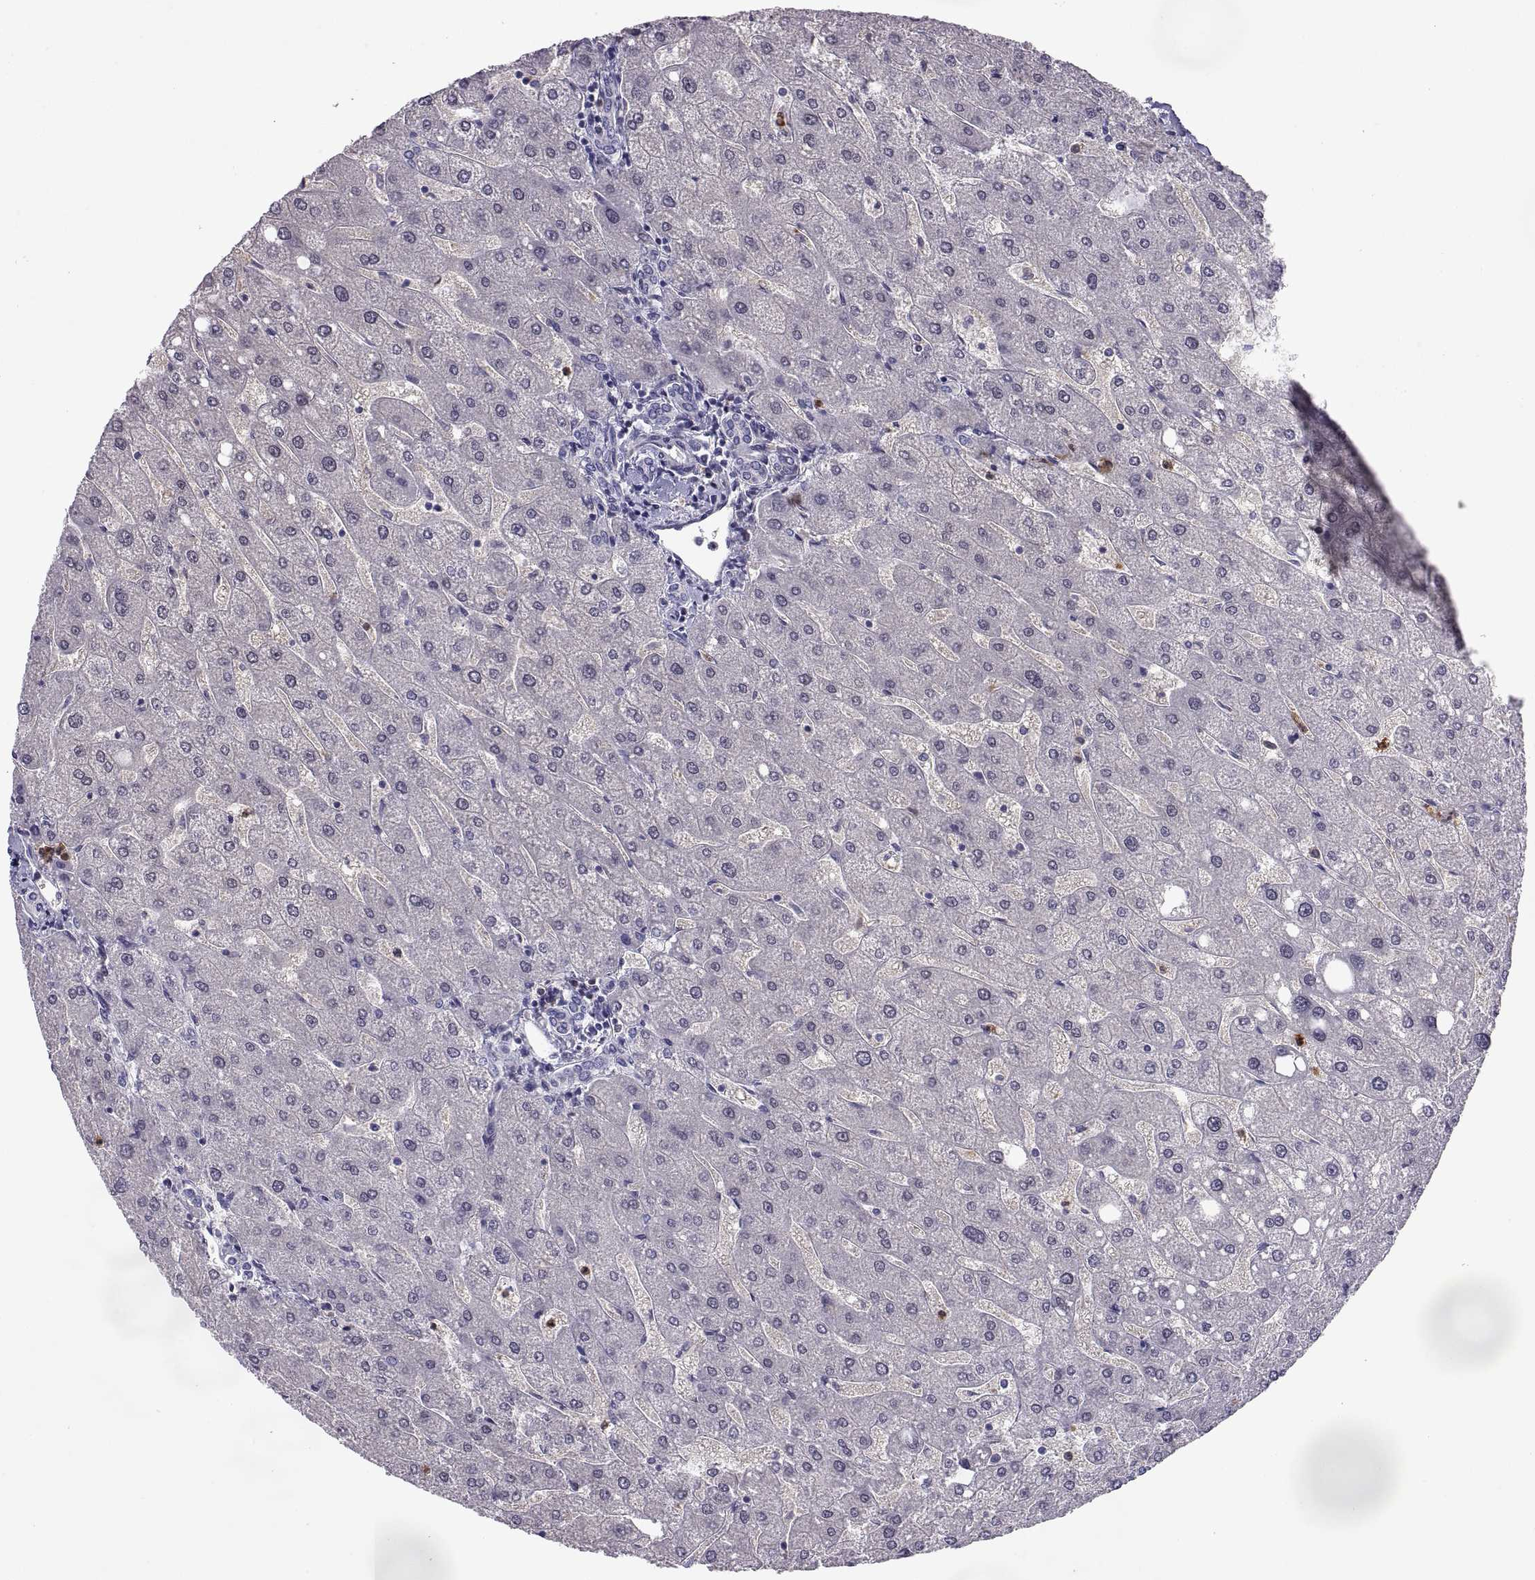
{"staining": {"intensity": "negative", "quantity": "none", "location": "none"}, "tissue": "liver", "cell_type": "Cholangiocytes", "image_type": "normal", "snomed": [{"axis": "morphology", "description": "Normal tissue, NOS"}, {"axis": "topography", "description": "Liver"}], "caption": "IHC of normal human liver exhibits no expression in cholangiocytes. (Brightfield microscopy of DAB IHC at high magnification).", "gene": "DOK3", "patient": {"sex": "male", "age": 67}}